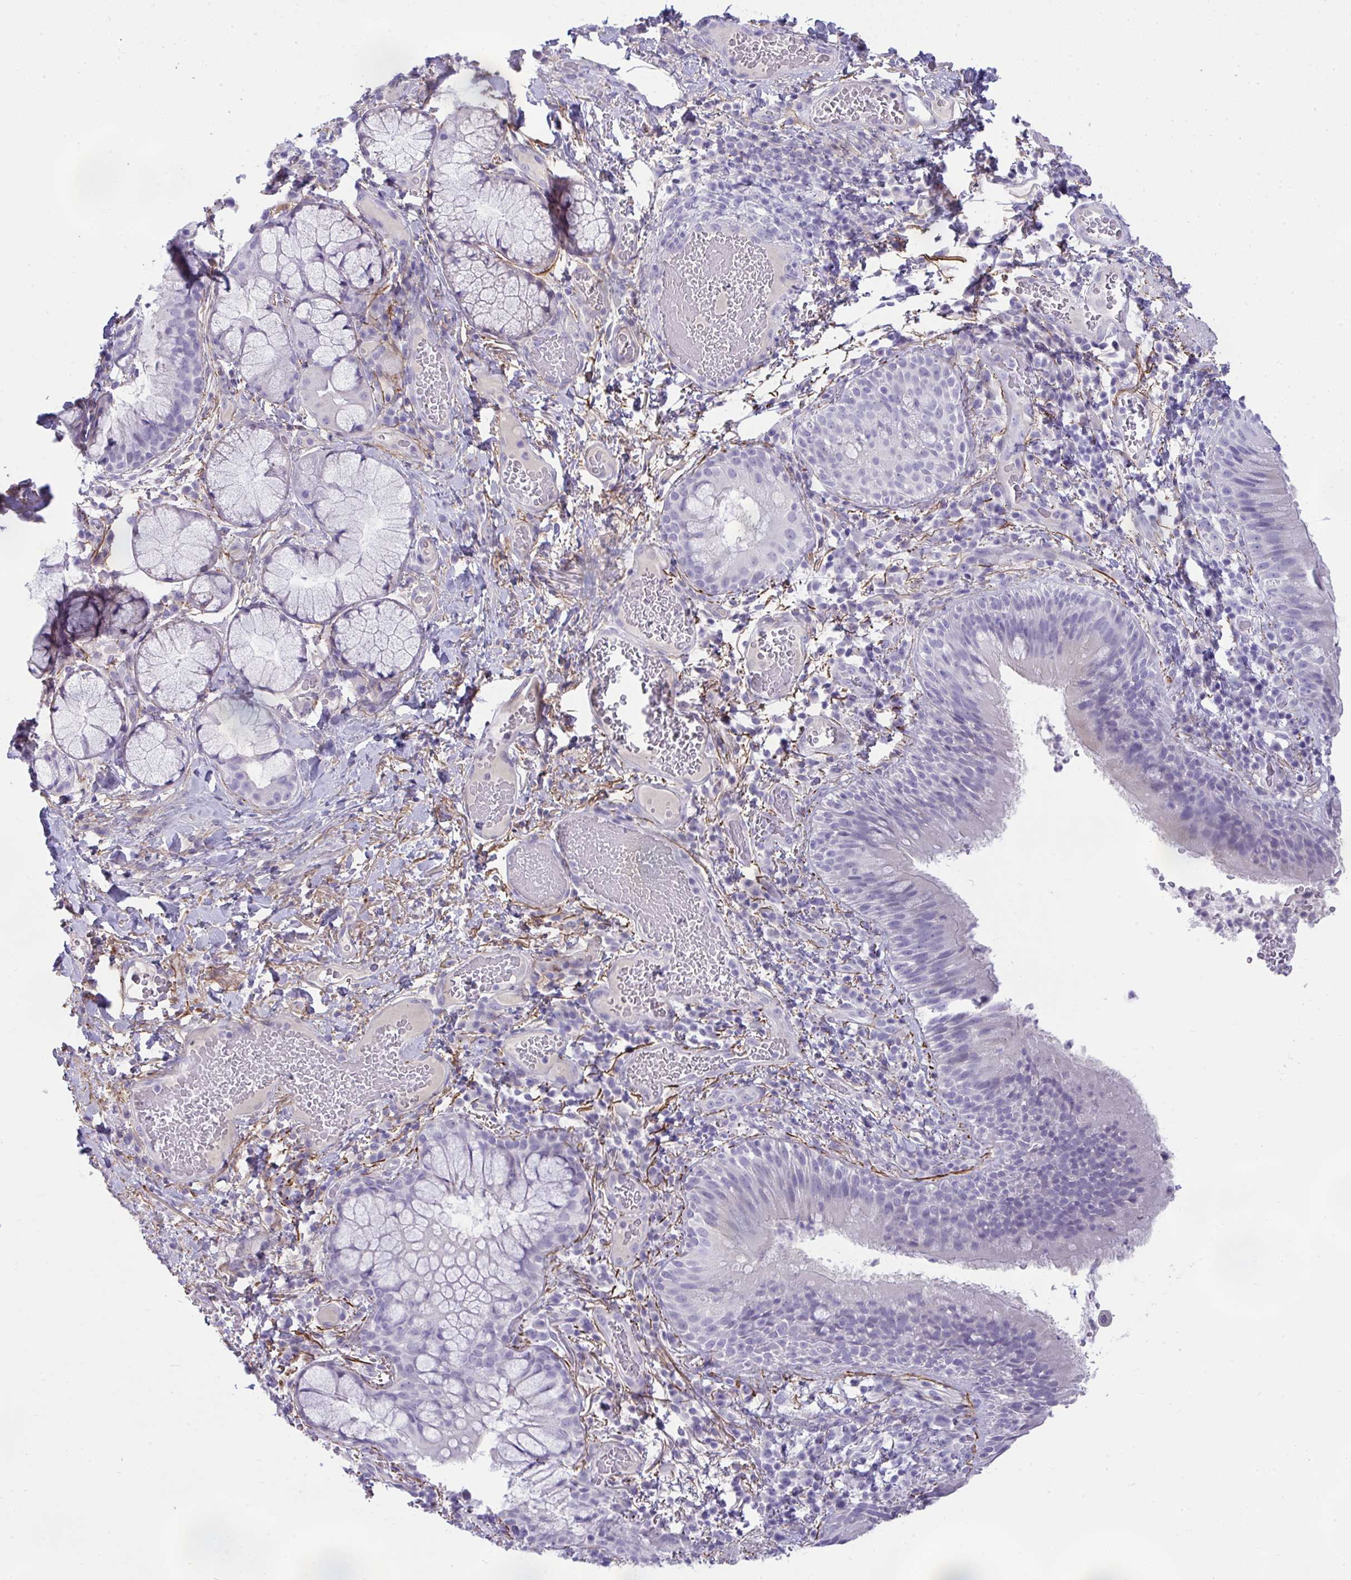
{"staining": {"intensity": "negative", "quantity": "none", "location": "none"}, "tissue": "bronchus", "cell_type": "Respiratory epithelial cells", "image_type": "normal", "snomed": [{"axis": "morphology", "description": "Normal tissue, NOS"}, {"axis": "topography", "description": "Lymph node"}, {"axis": "topography", "description": "Bronchus"}], "caption": "Bronchus stained for a protein using immunohistochemistry (IHC) reveals no positivity respiratory epithelial cells.", "gene": "PIGZ", "patient": {"sex": "male", "age": 56}}